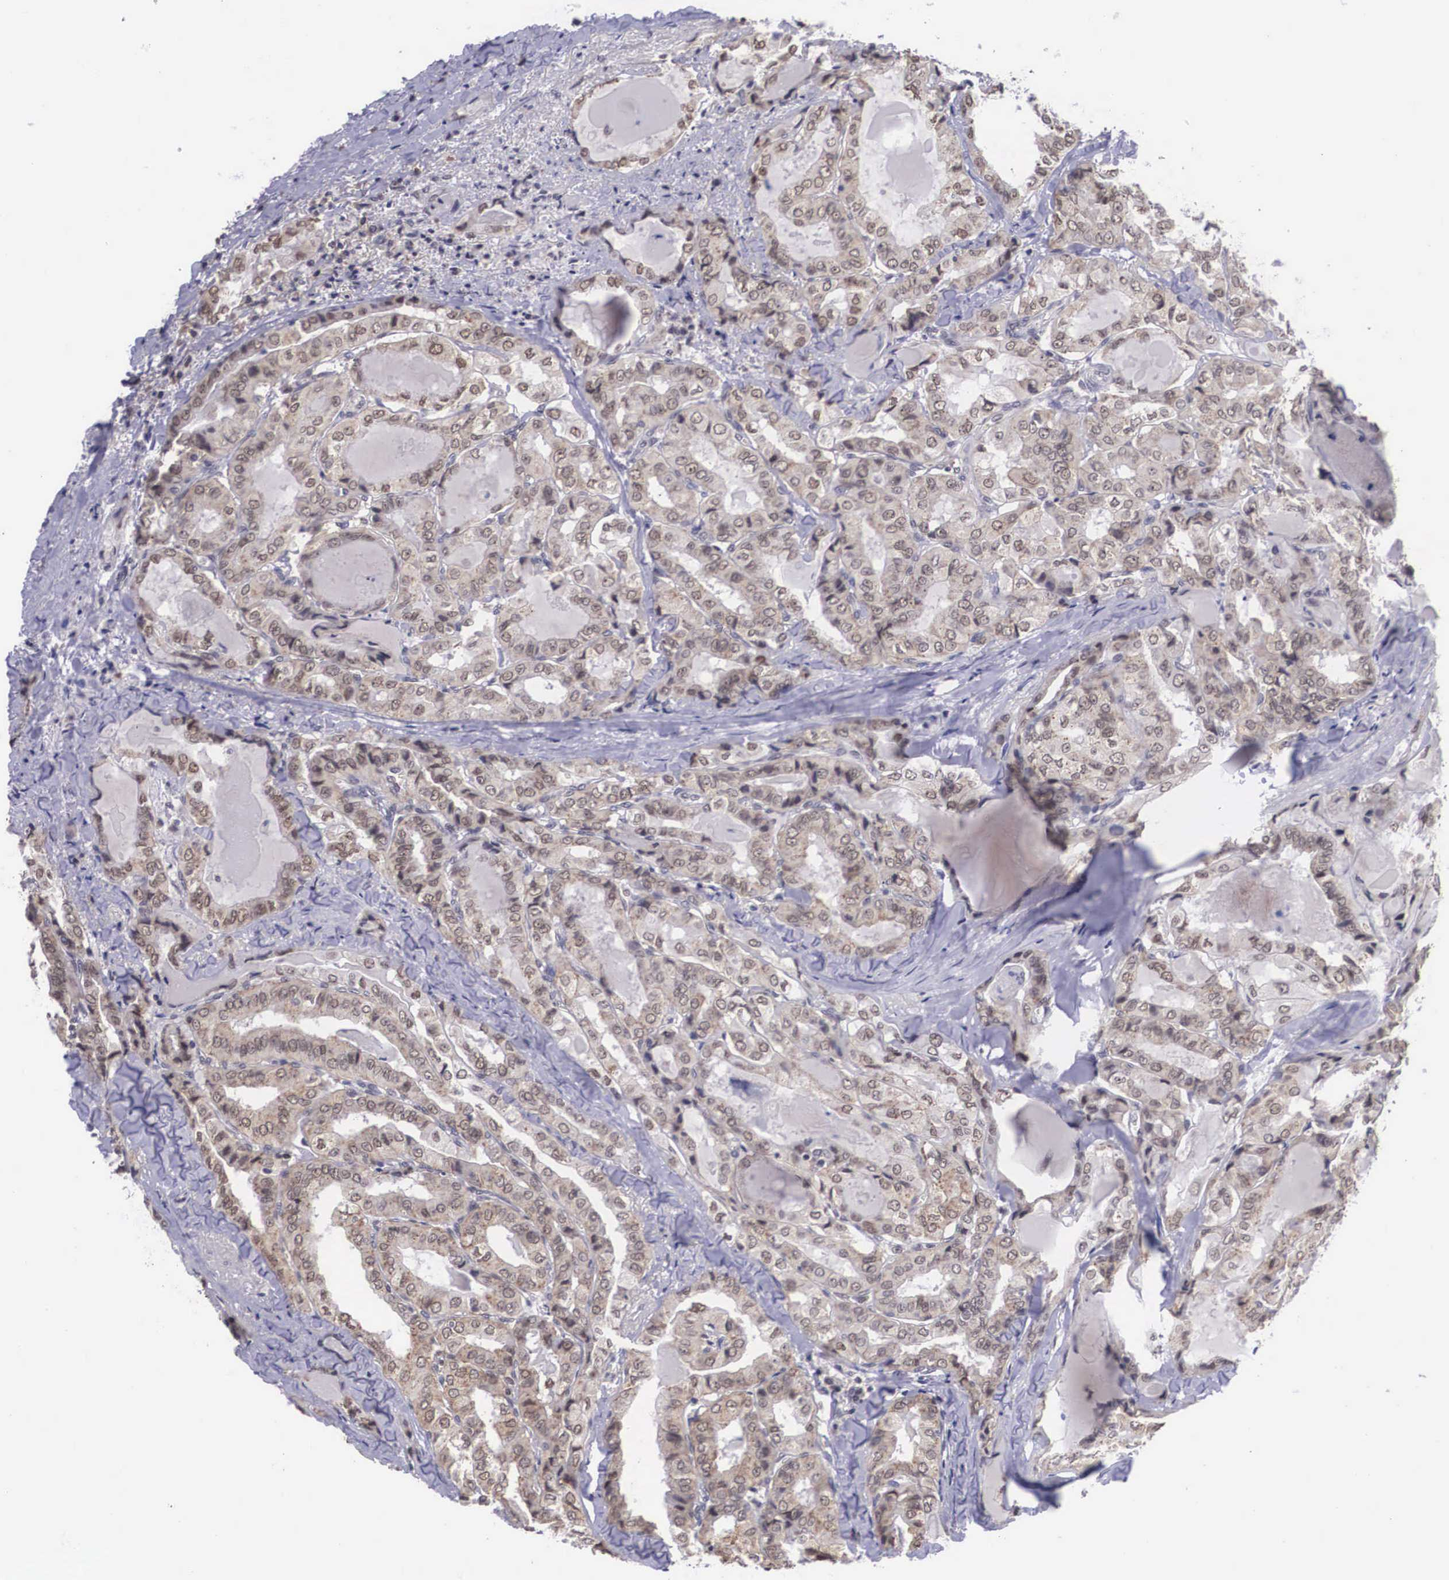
{"staining": {"intensity": "moderate", "quantity": ">75%", "location": "nuclear"}, "tissue": "thyroid cancer", "cell_type": "Tumor cells", "image_type": "cancer", "snomed": [{"axis": "morphology", "description": "Papillary adenocarcinoma, NOS"}, {"axis": "topography", "description": "Thyroid gland"}], "caption": "Thyroid papillary adenocarcinoma stained with a brown dye displays moderate nuclear positive expression in about >75% of tumor cells.", "gene": "ZNF275", "patient": {"sex": "female", "age": 71}}